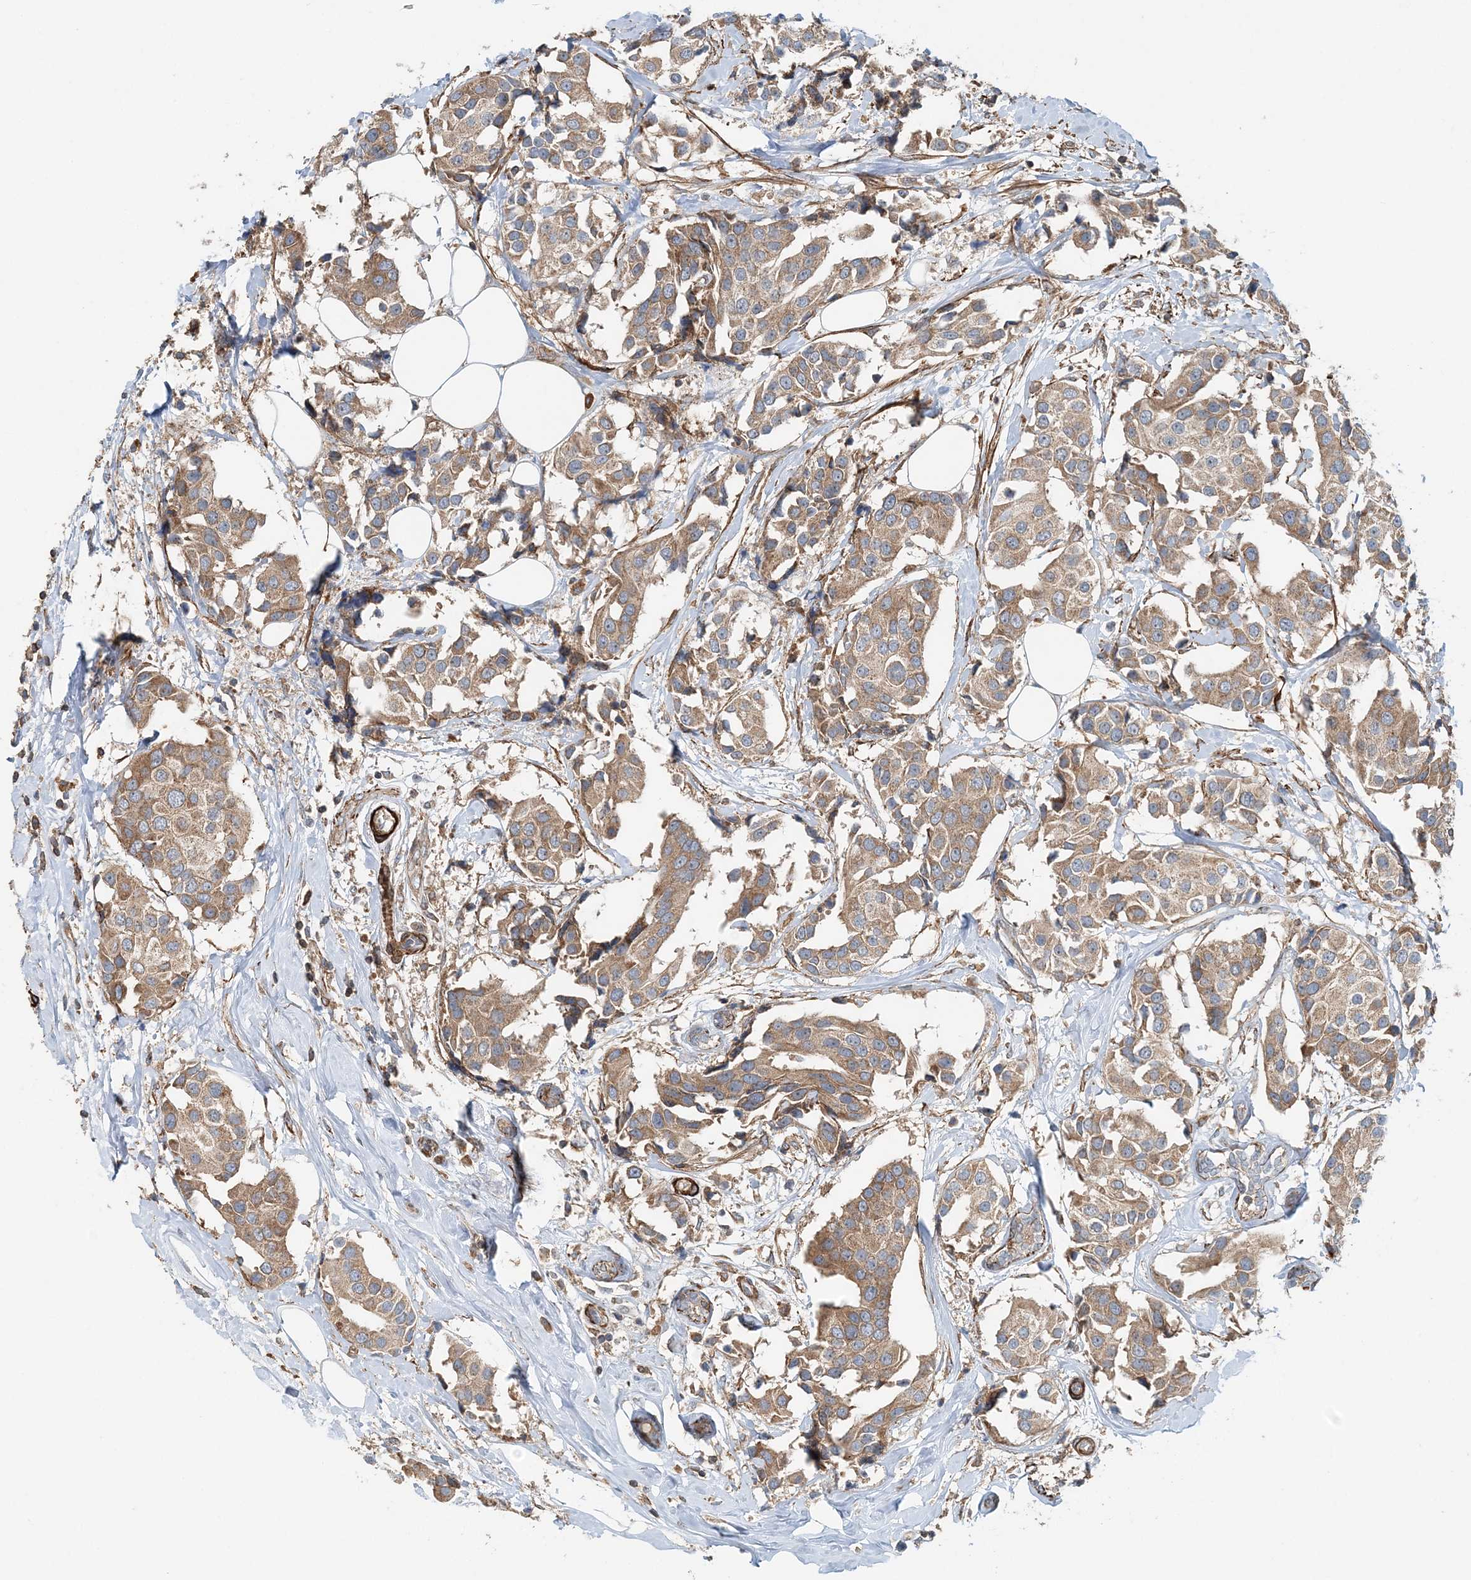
{"staining": {"intensity": "moderate", "quantity": ">75%", "location": "cytoplasmic/membranous"}, "tissue": "breast cancer", "cell_type": "Tumor cells", "image_type": "cancer", "snomed": [{"axis": "morphology", "description": "Normal tissue, NOS"}, {"axis": "morphology", "description": "Duct carcinoma"}, {"axis": "topography", "description": "Breast"}], "caption": "Moderate cytoplasmic/membranous expression for a protein is present in about >75% of tumor cells of invasive ductal carcinoma (breast) using IHC.", "gene": "TTI1", "patient": {"sex": "female", "age": 39}}